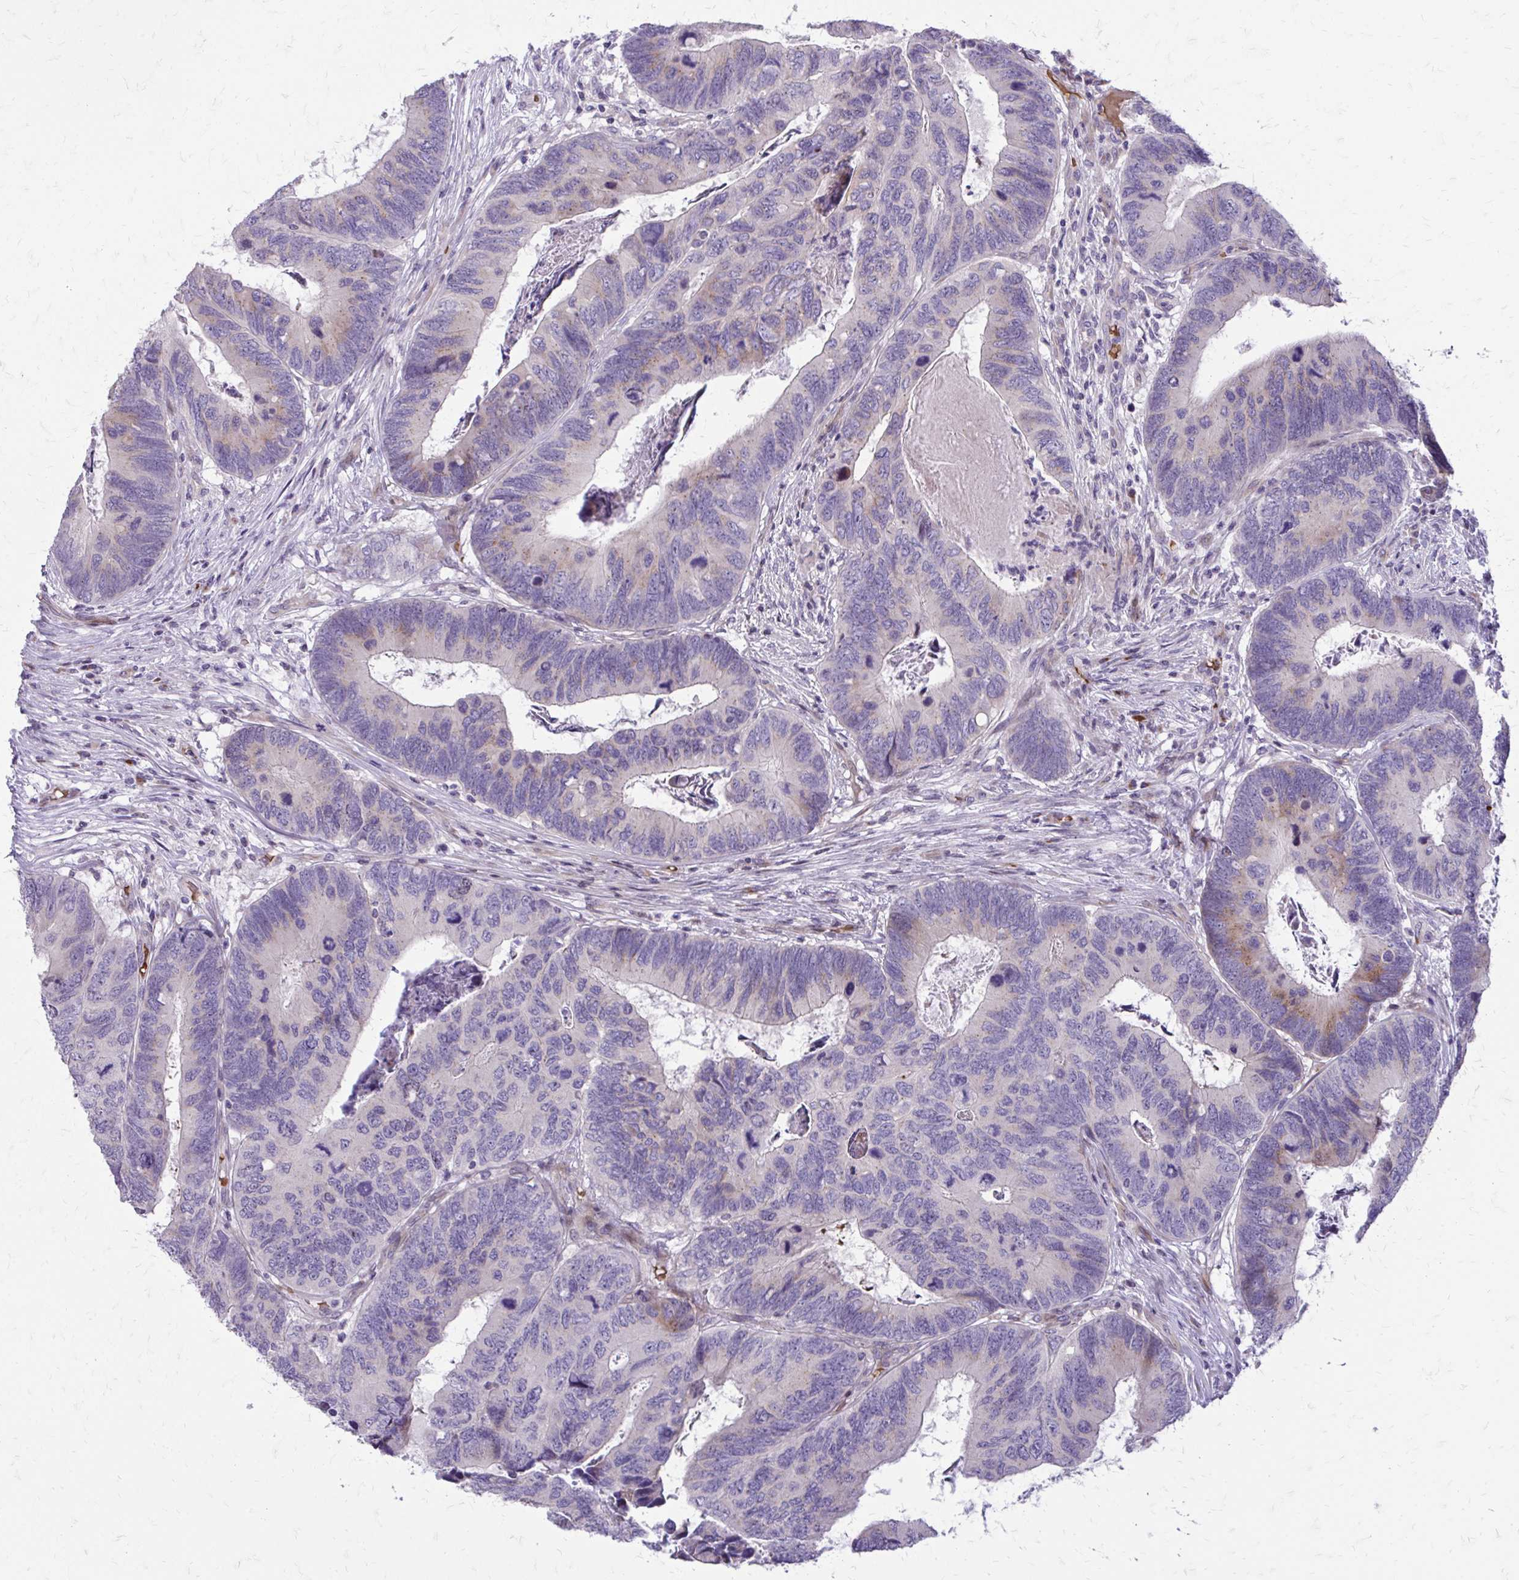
{"staining": {"intensity": "moderate", "quantity": "<25%", "location": "cytoplasmic/membranous"}, "tissue": "colorectal cancer", "cell_type": "Tumor cells", "image_type": "cancer", "snomed": [{"axis": "morphology", "description": "Adenocarcinoma, NOS"}, {"axis": "topography", "description": "Colon"}], "caption": "The photomicrograph exhibits staining of adenocarcinoma (colorectal), revealing moderate cytoplasmic/membranous protein expression (brown color) within tumor cells. The staining is performed using DAB (3,3'-diaminobenzidine) brown chromogen to label protein expression. The nuclei are counter-stained blue using hematoxylin.", "gene": "FUNDC2", "patient": {"sex": "female", "age": 67}}